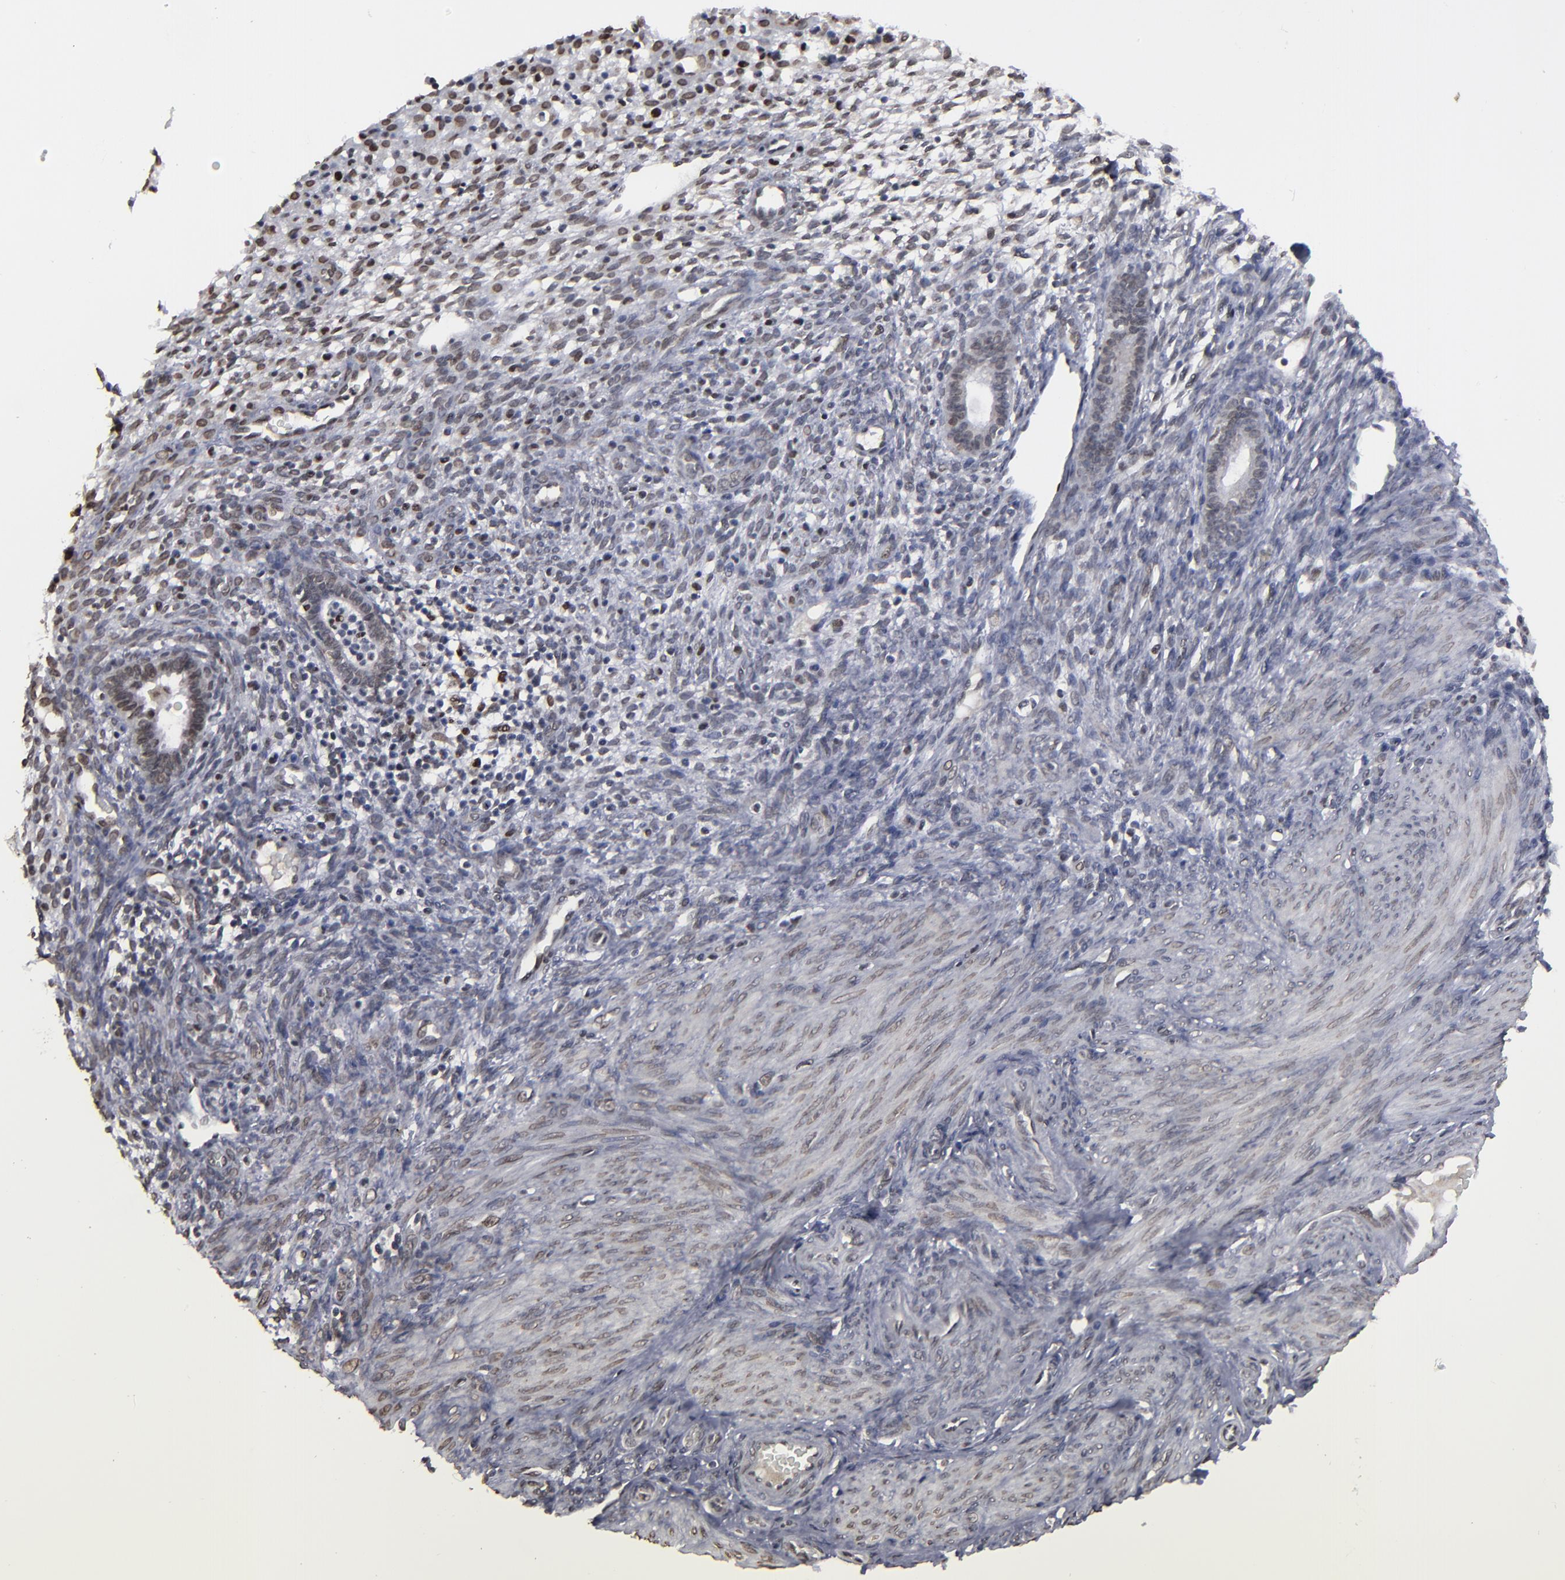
{"staining": {"intensity": "weak", "quantity": "<25%", "location": "nuclear"}, "tissue": "endometrium", "cell_type": "Cells in endometrial stroma", "image_type": "normal", "snomed": [{"axis": "morphology", "description": "Normal tissue, NOS"}, {"axis": "topography", "description": "Endometrium"}], "caption": "DAB immunohistochemical staining of unremarkable endometrium exhibits no significant positivity in cells in endometrial stroma.", "gene": "BAZ1A", "patient": {"sex": "female", "age": 72}}